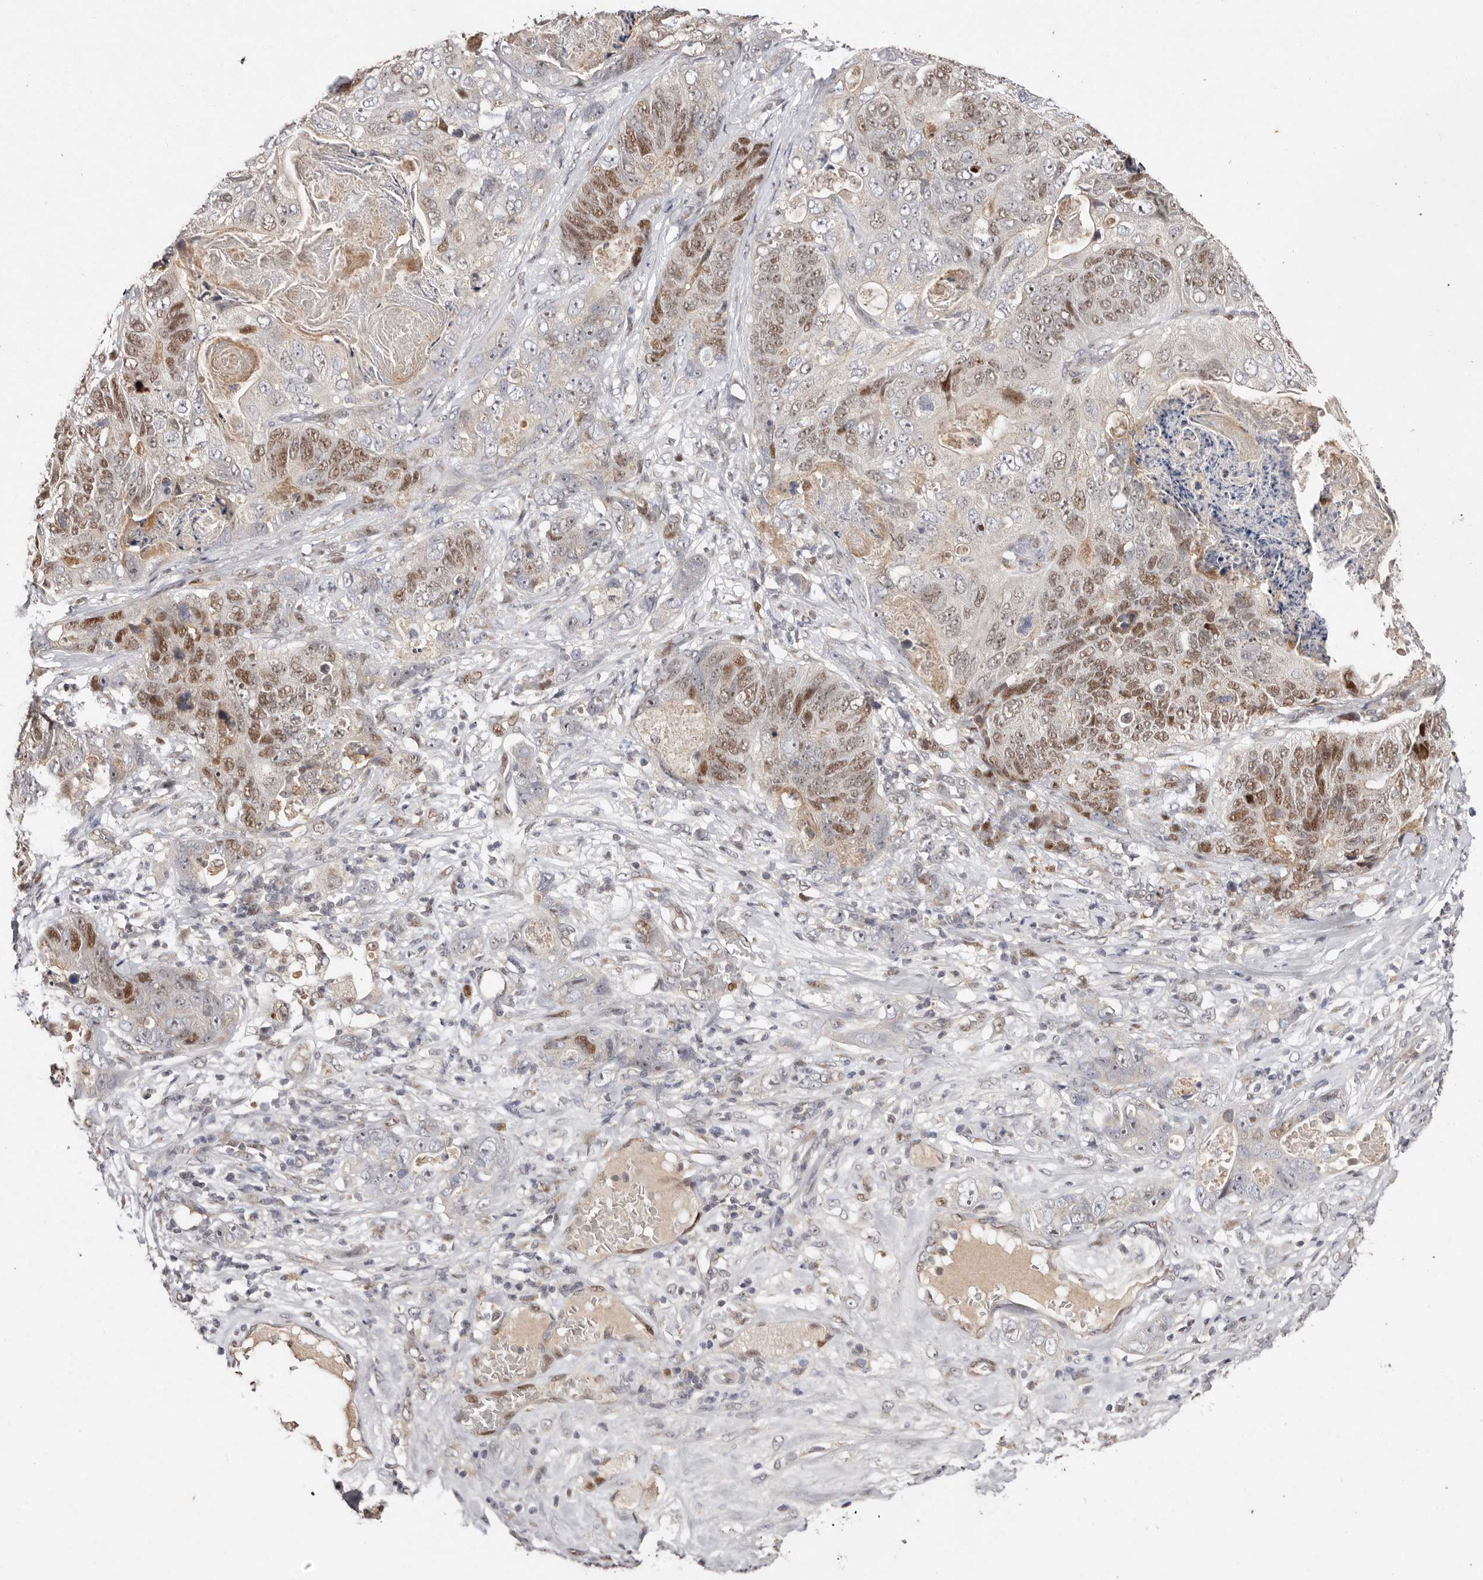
{"staining": {"intensity": "moderate", "quantity": ">75%", "location": "nuclear"}, "tissue": "stomach cancer", "cell_type": "Tumor cells", "image_type": "cancer", "snomed": [{"axis": "morphology", "description": "Normal tissue, NOS"}, {"axis": "morphology", "description": "Adenocarcinoma, NOS"}, {"axis": "topography", "description": "Stomach"}], "caption": "A medium amount of moderate nuclear positivity is seen in approximately >75% of tumor cells in adenocarcinoma (stomach) tissue.", "gene": "KLF7", "patient": {"sex": "female", "age": 89}}